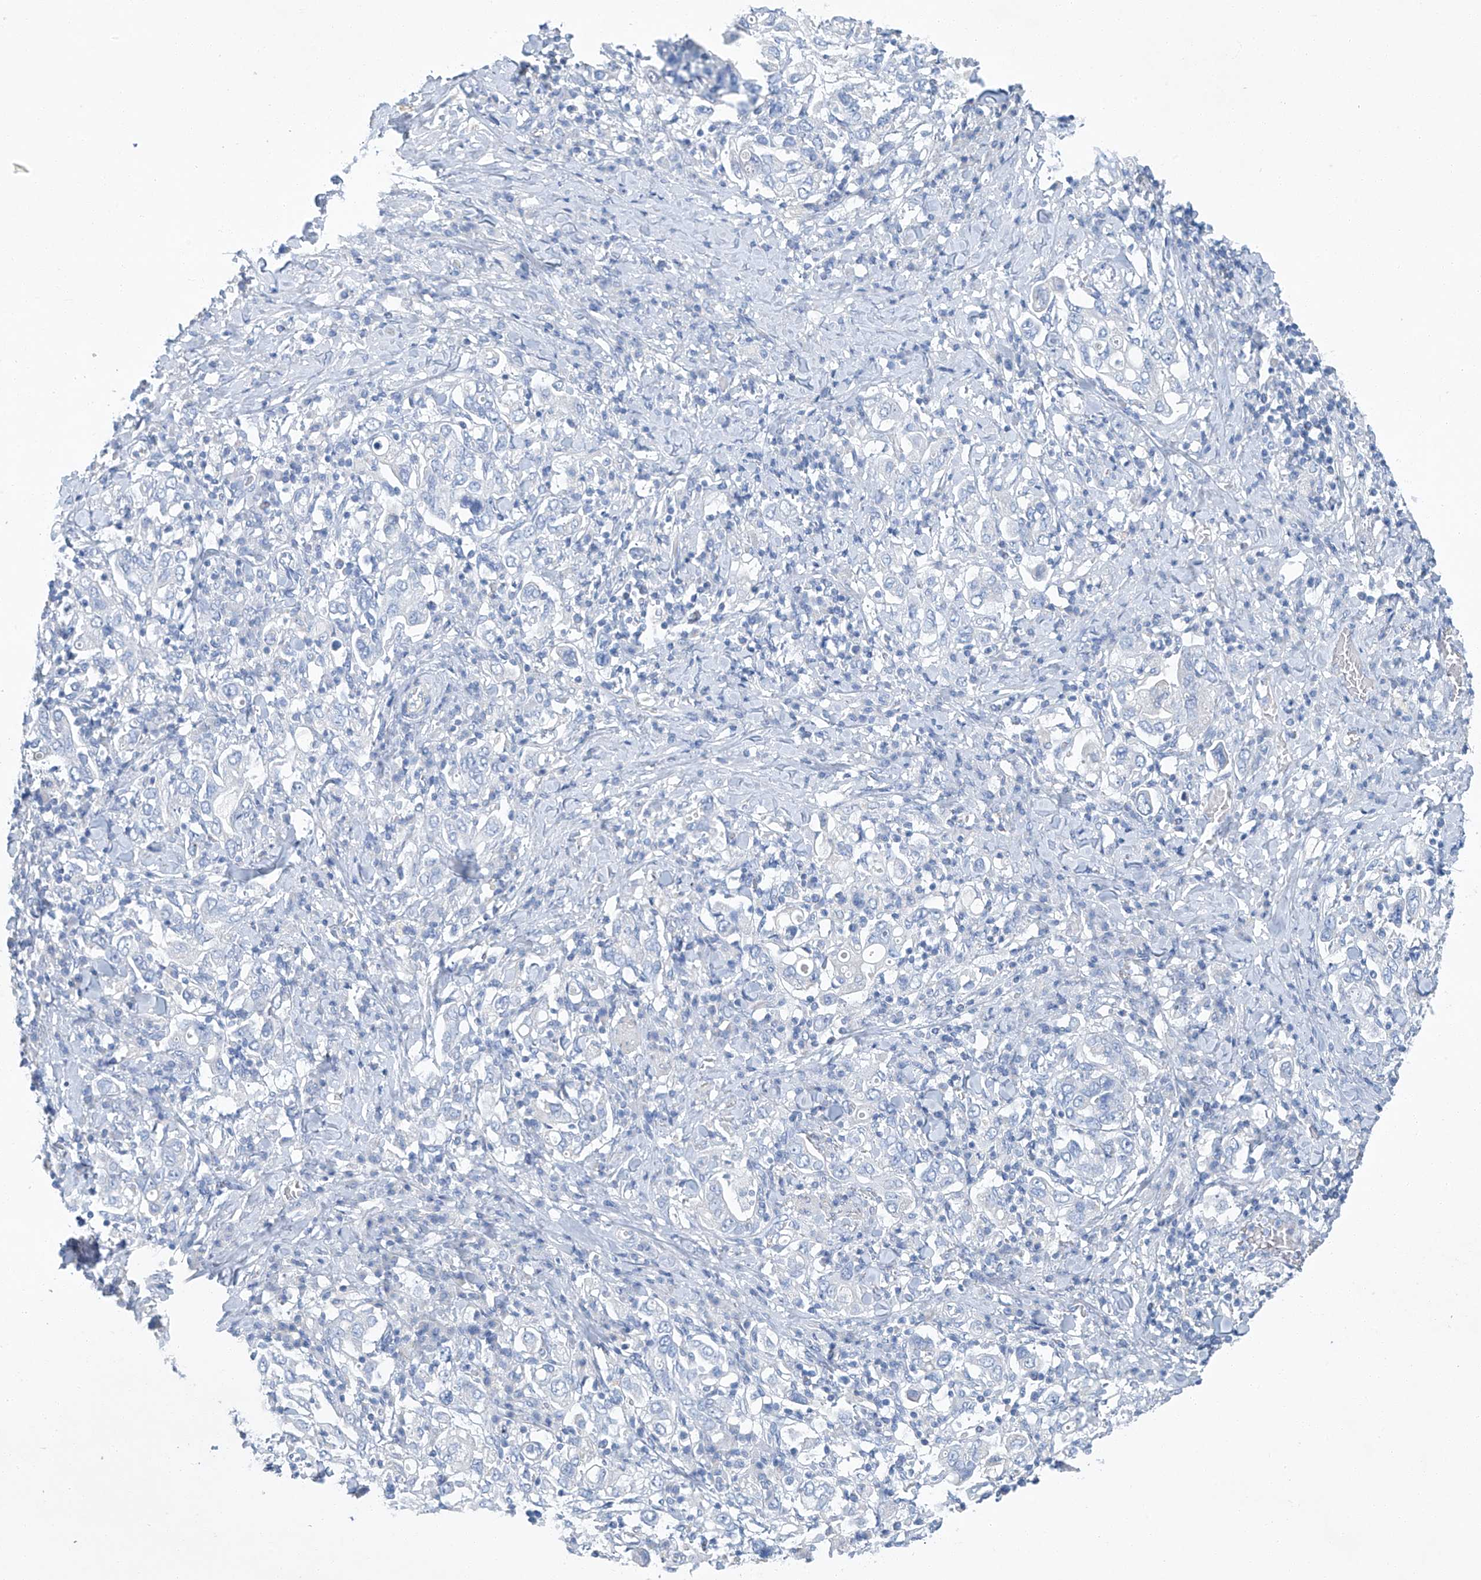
{"staining": {"intensity": "negative", "quantity": "none", "location": "none"}, "tissue": "stomach cancer", "cell_type": "Tumor cells", "image_type": "cancer", "snomed": [{"axis": "morphology", "description": "Adenocarcinoma, NOS"}, {"axis": "topography", "description": "Stomach, upper"}], "caption": "An image of human stomach cancer is negative for staining in tumor cells. Nuclei are stained in blue.", "gene": "C1orf87", "patient": {"sex": "male", "age": 62}}